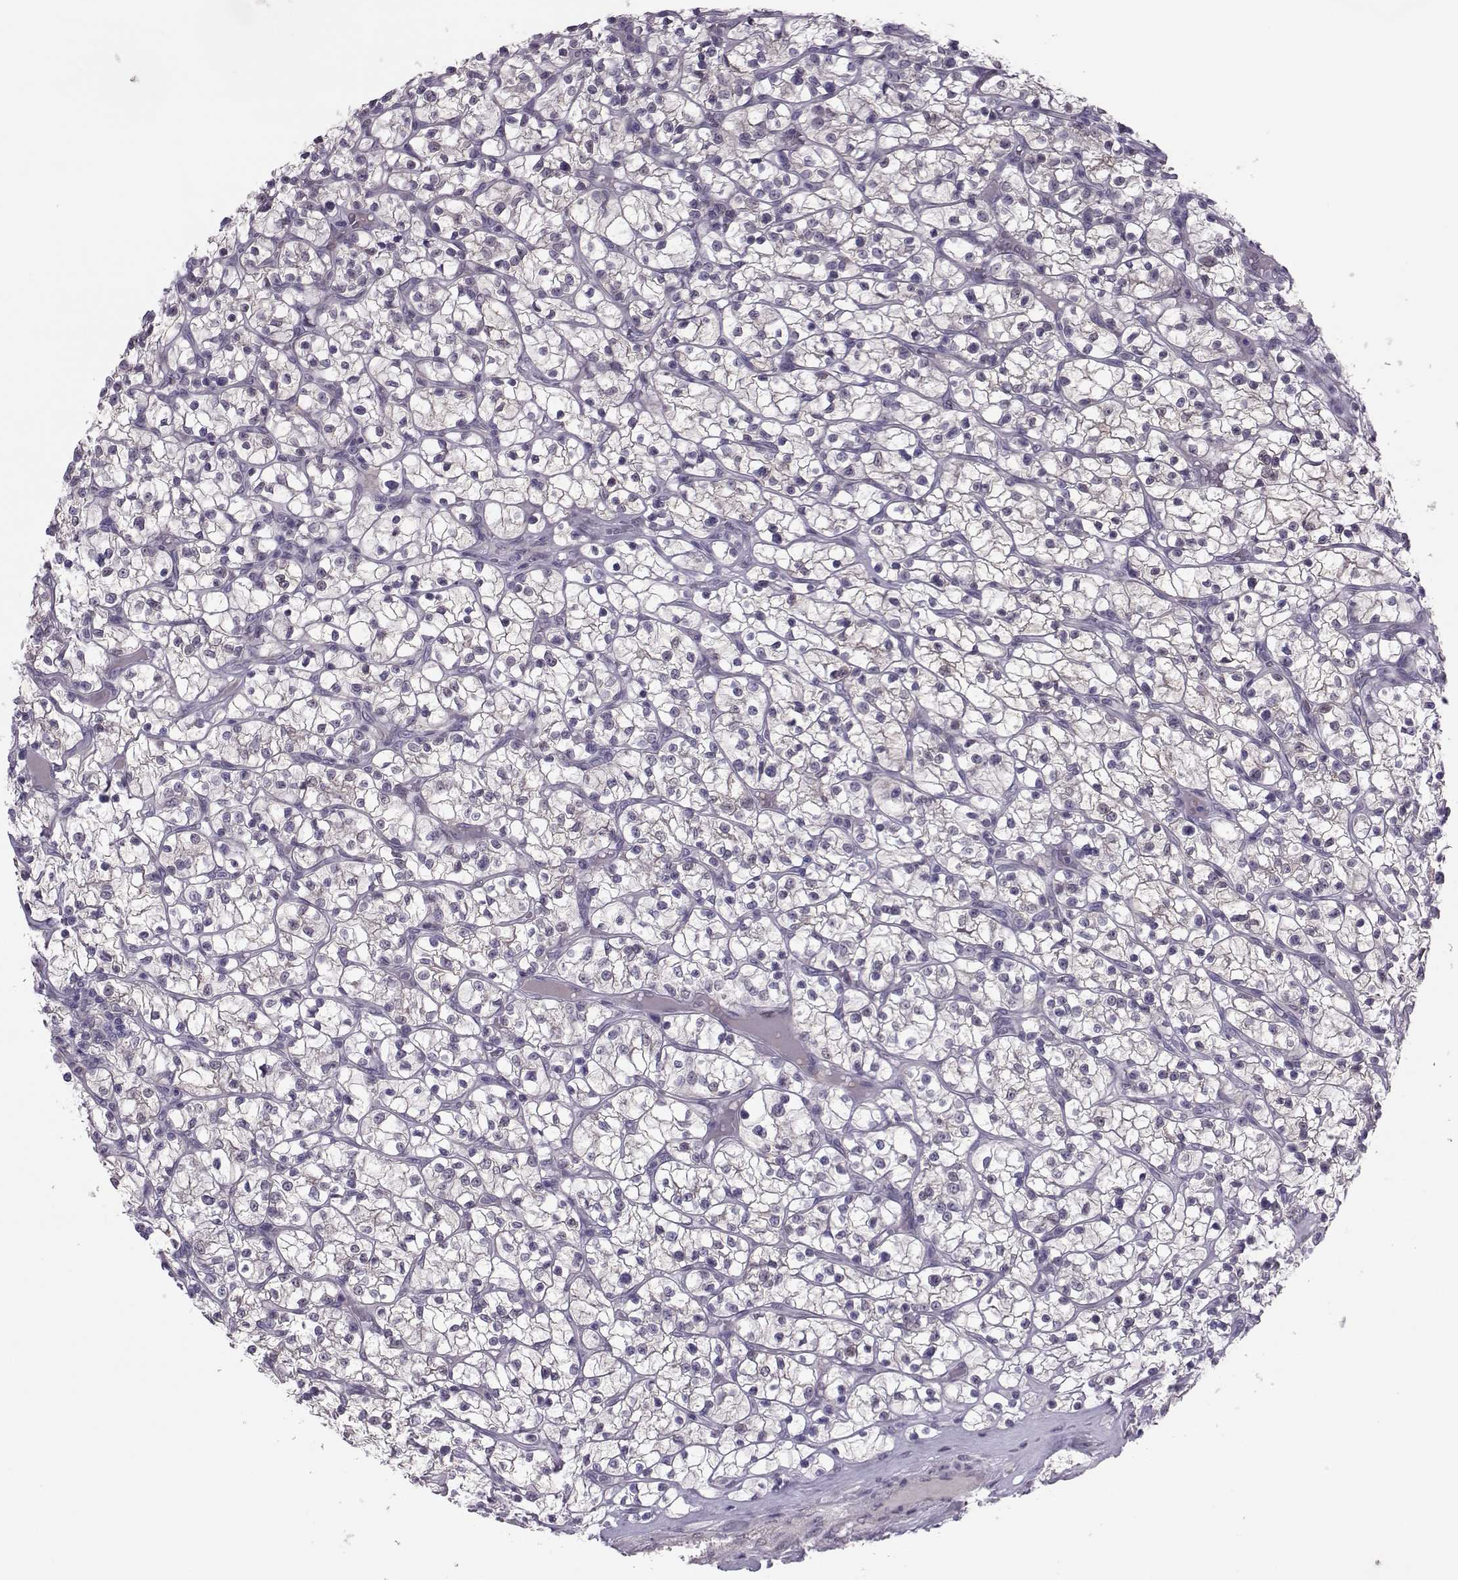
{"staining": {"intensity": "negative", "quantity": "none", "location": "none"}, "tissue": "renal cancer", "cell_type": "Tumor cells", "image_type": "cancer", "snomed": [{"axis": "morphology", "description": "Adenocarcinoma, NOS"}, {"axis": "topography", "description": "Kidney"}], "caption": "The immunohistochemistry photomicrograph has no significant expression in tumor cells of renal adenocarcinoma tissue. (DAB (3,3'-diaminobenzidine) immunohistochemistry (IHC), high magnification).", "gene": "ASRGL1", "patient": {"sex": "female", "age": 64}}